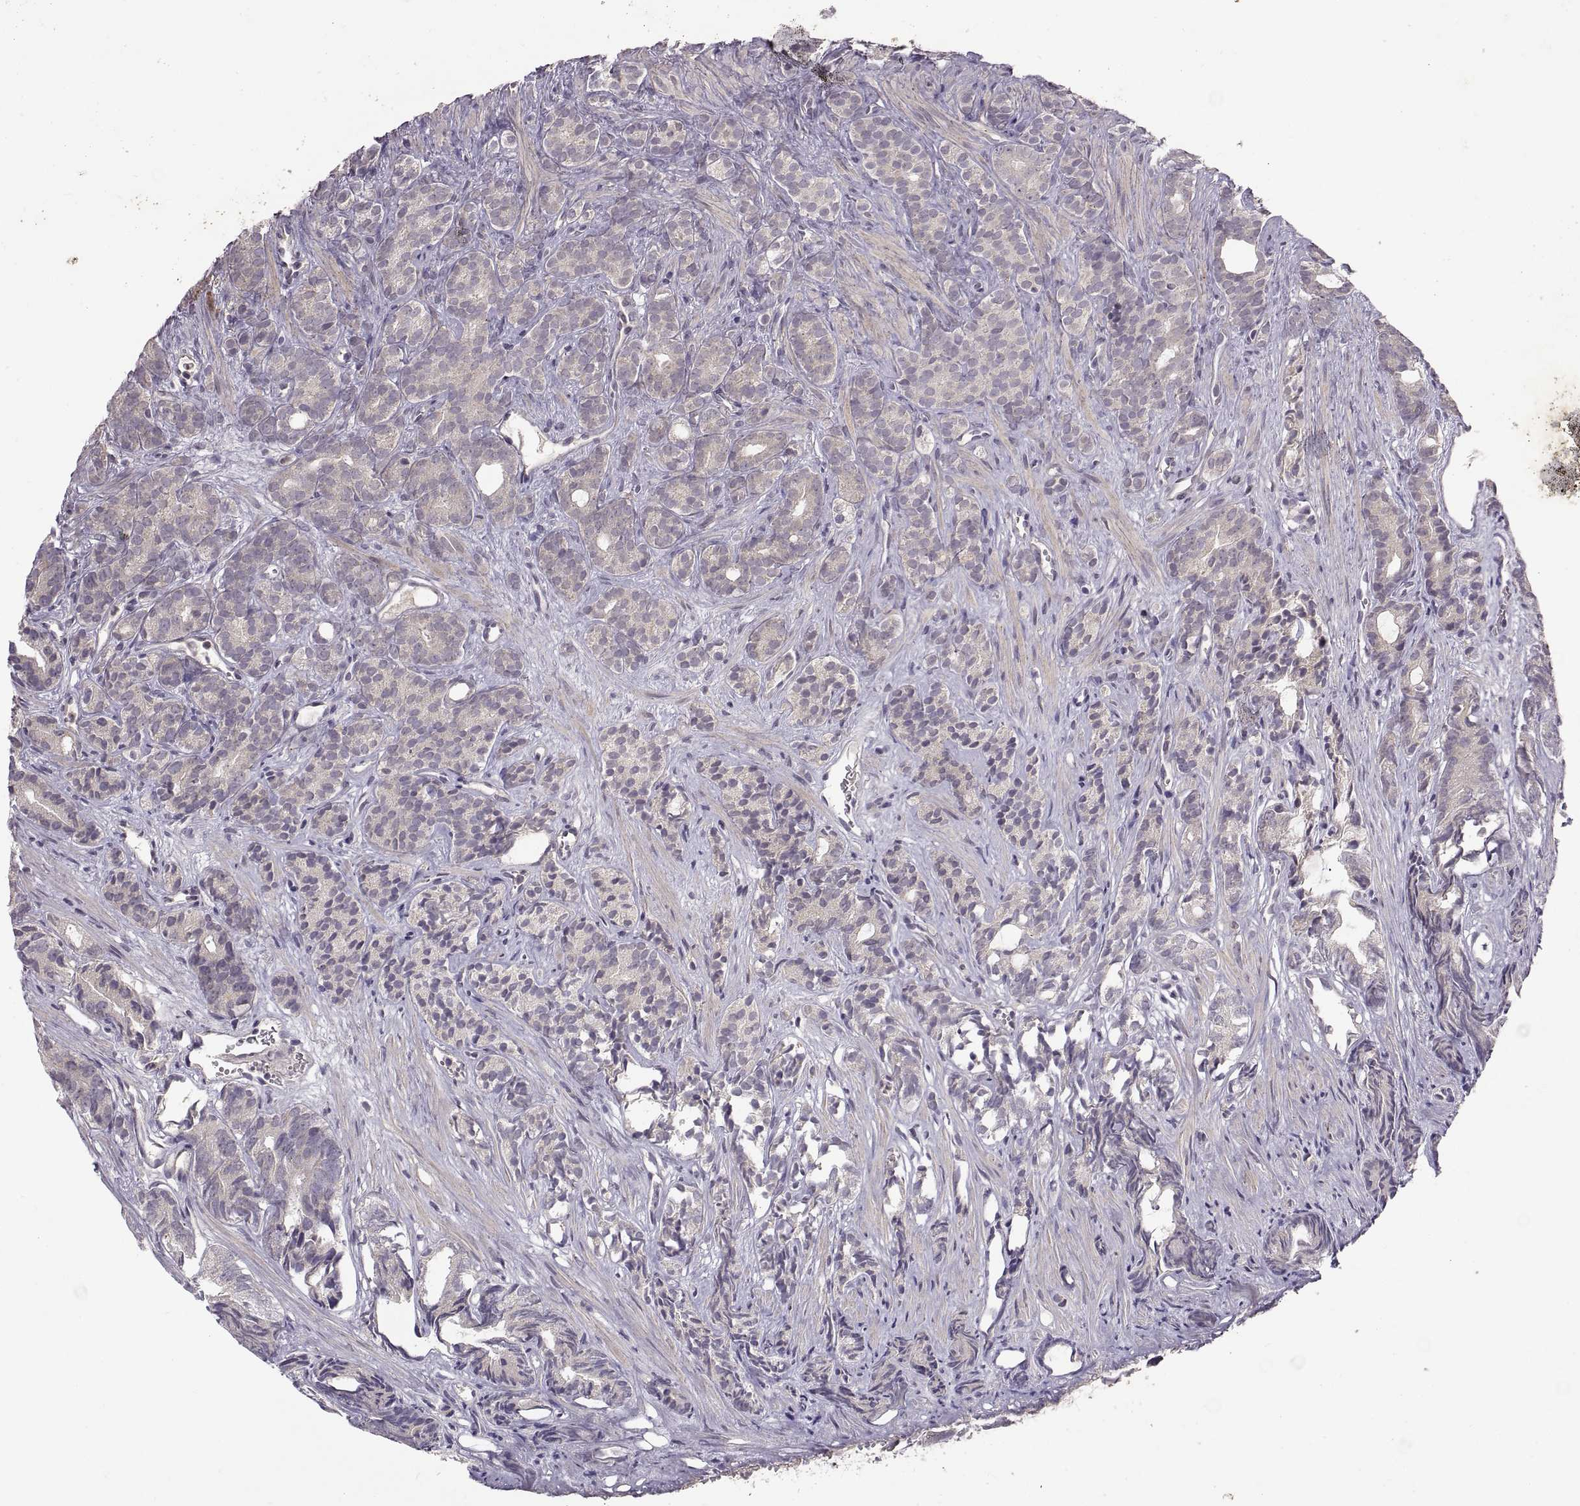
{"staining": {"intensity": "negative", "quantity": "none", "location": "none"}, "tissue": "prostate cancer", "cell_type": "Tumor cells", "image_type": "cancer", "snomed": [{"axis": "morphology", "description": "Adenocarcinoma, High grade"}, {"axis": "topography", "description": "Prostate"}], "caption": "Tumor cells show no significant protein staining in prostate cancer (high-grade adenocarcinoma).", "gene": "HMGCR", "patient": {"sex": "male", "age": 84}}